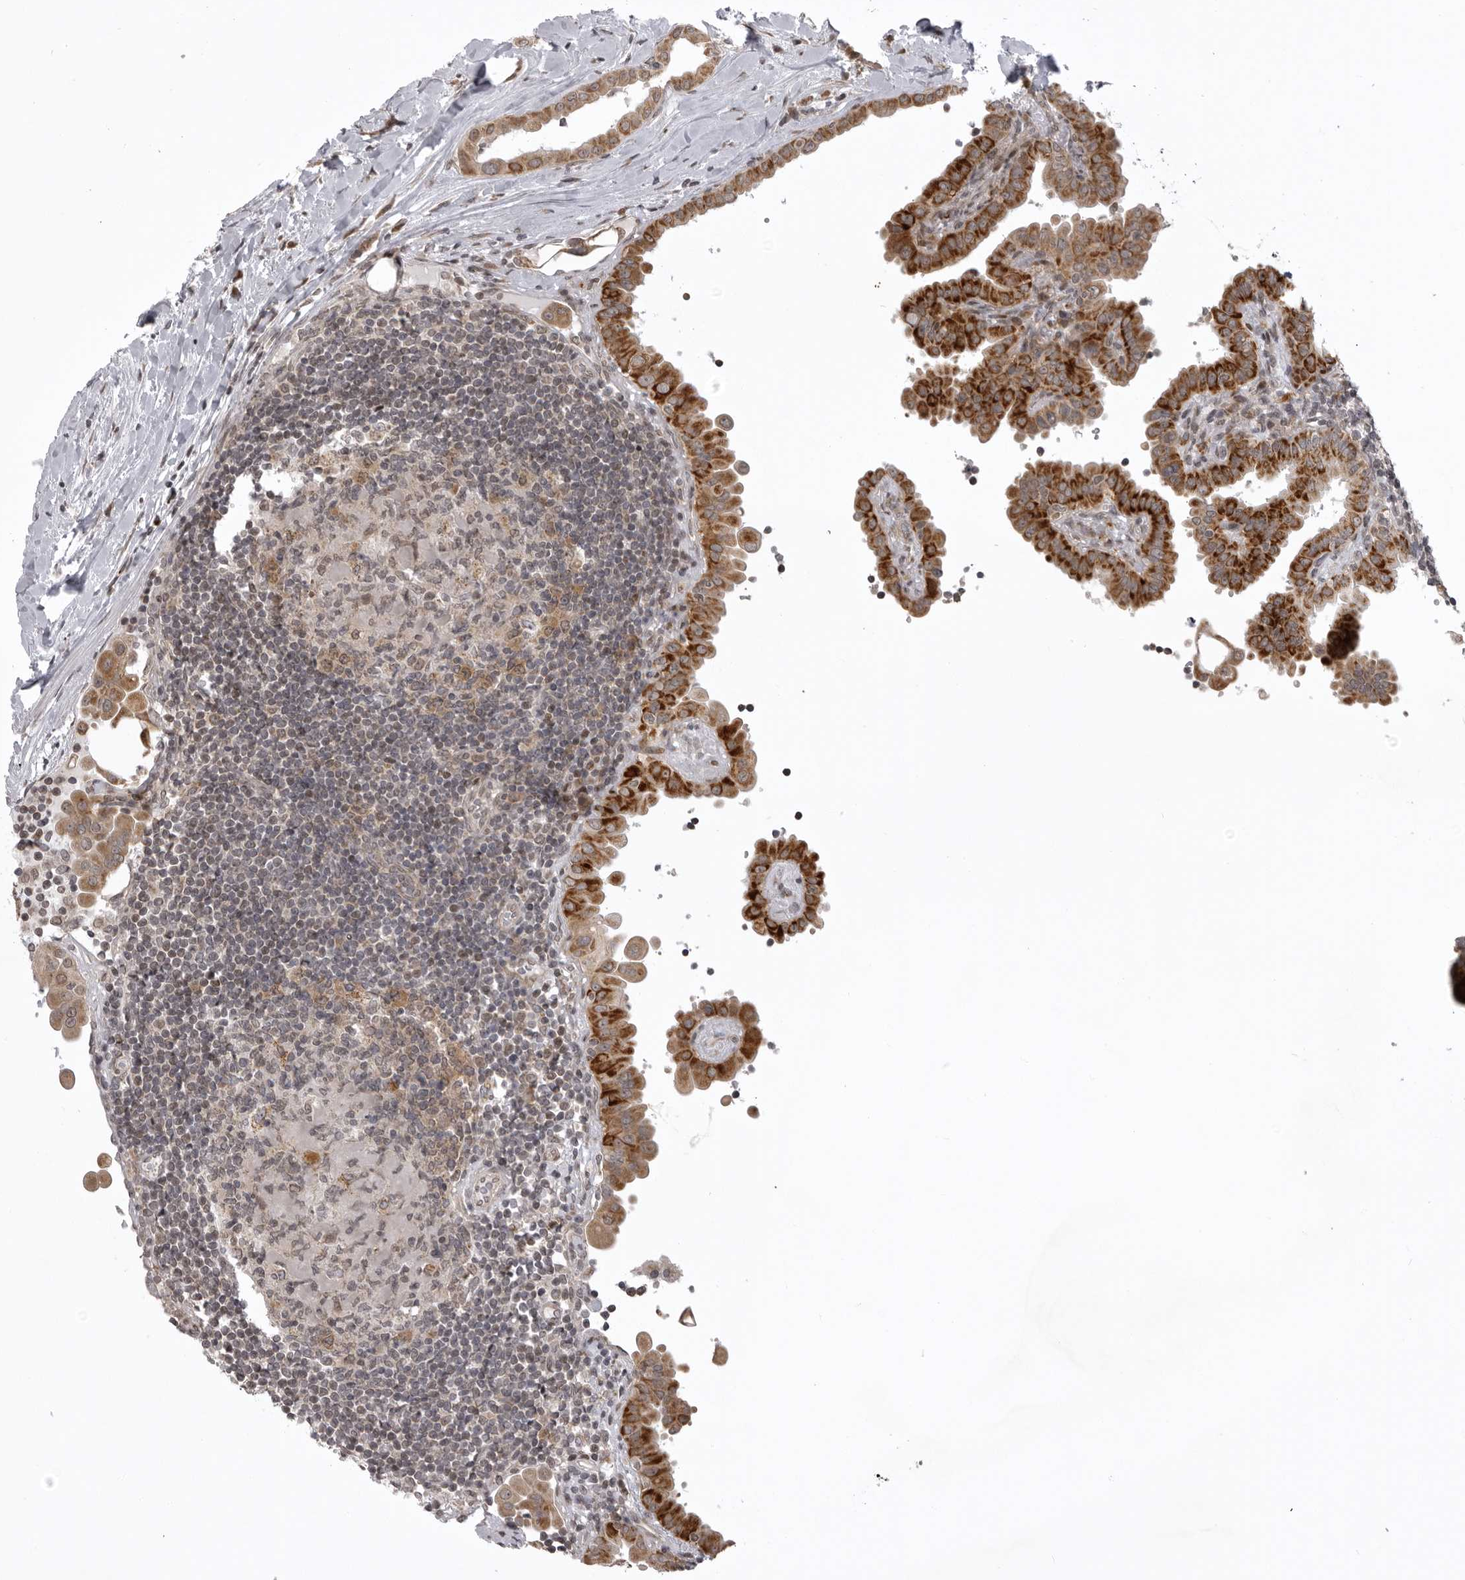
{"staining": {"intensity": "strong", "quantity": ">75%", "location": "cytoplasmic/membranous"}, "tissue": "thyroid cancer", "cell_type": "Tumor cells", "image_type": "cancer", "snomed": [{"axis": "morphology", "description": "Papillary adenocarcinoma, NOS"}, {"axis": "topography", "description": "Thyroid gland"}], "caption": "Immunohistochemistry (IHC) image of neoplastic tissue: human thyroid cancer (papillary adenocarcinoma) stained using immunohistochemistry (IHC) shows high levels of strong protein expression localized specifically in the cytoplasmic/membranous of tumor cells, appearing as a cytoplasmic/membranous brown color.", "gene": "C1orf109", "patient": {"sex": "male", "age": 33}}